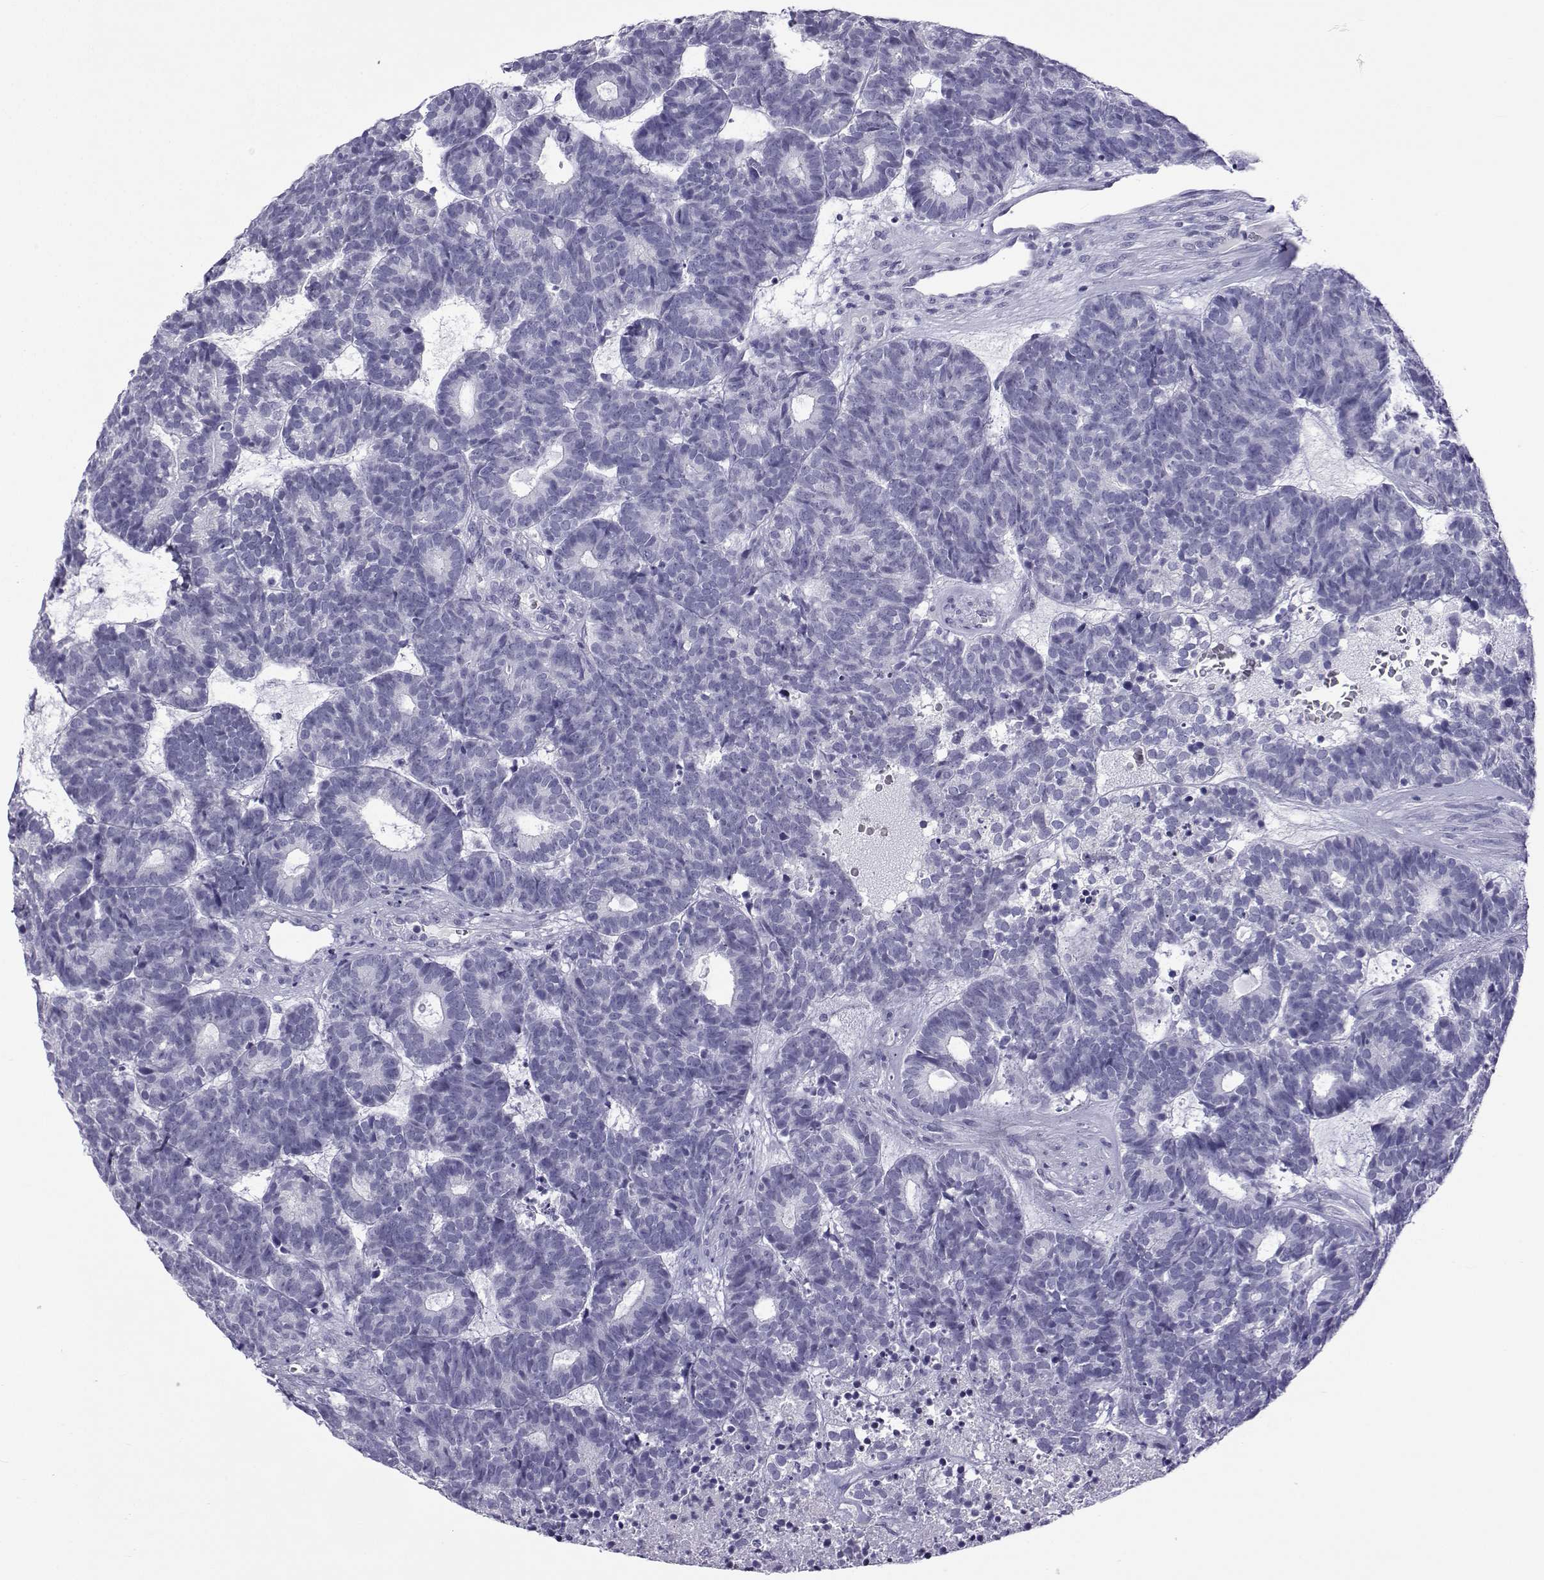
{"staining": {"intensity": "negative", "quantity": "none", "location": "none"}, "tissue": "head and neck cancer", "cell_type": "Tumor cells", "image_type": "cancer", "snomed": [{"axis": "morphology", "description": "Adenocarcinoma, NOS"}, {"axis": "topography", "description": "Head-Neck"}], "caption": "Human adenocarcinoma (head and neck) stained for a protein using IHC displays no expression in tumor cells.", "gene": "ACTL7A", "patient": {"sex": "female", "age": 81}}